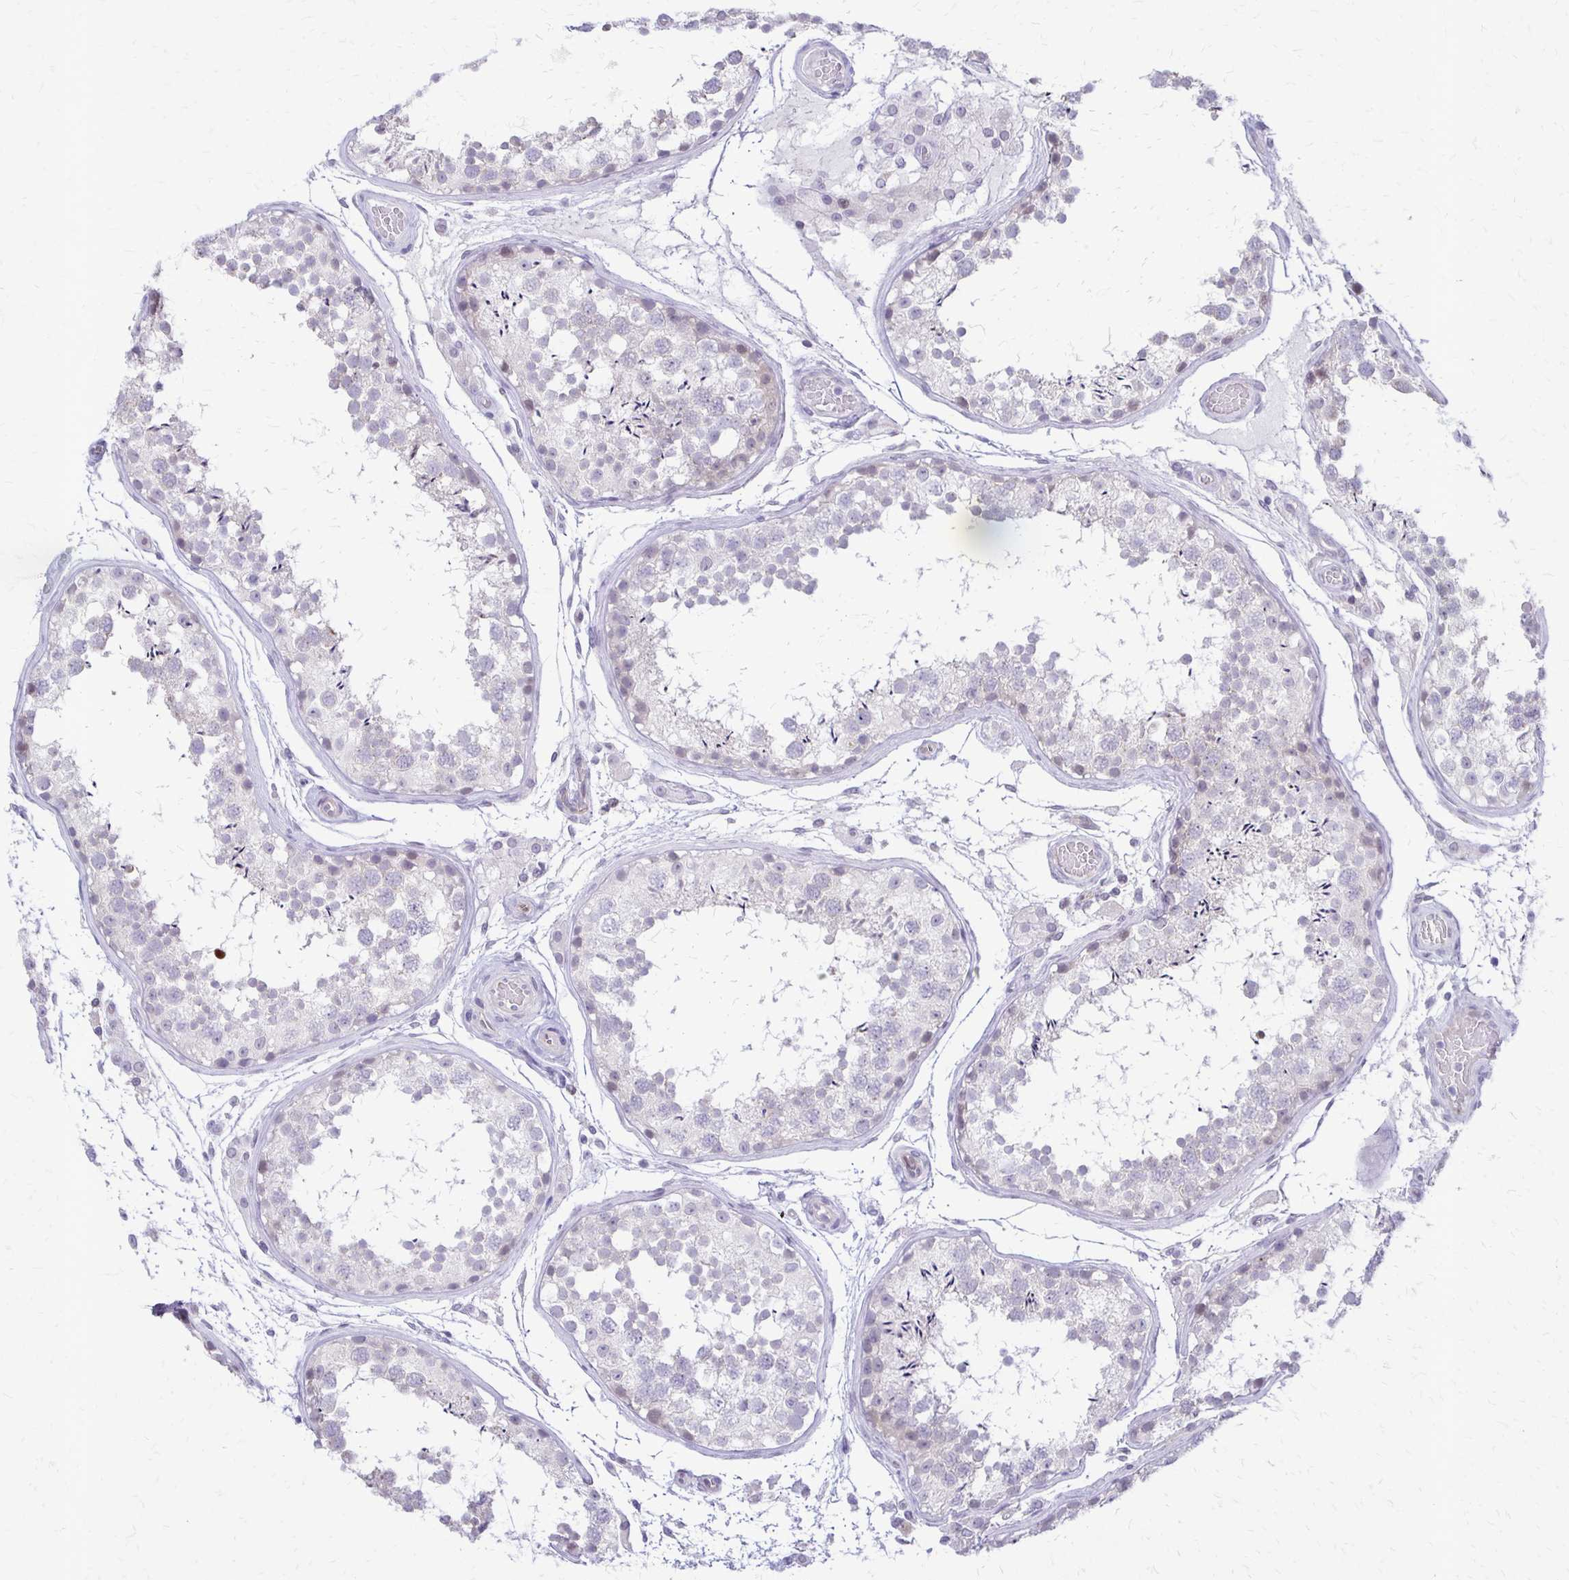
{"staining": {"intensity": "negative", "quantity": "none", "location": "none"}, "tissue": "testis", "cell_type": "Cells in seminiferous ducts", "image_type": "normal", "snomed": [{"axis": "morphology", "description": "Normal tissue, NOS"}, {"axis": "topography", "description": "Testis"}], "caption": "DAB (3,3'-diaminobenzidine) immunohistochemical staining of normal testis demonstrates no significant expression in cells in seminiferous ducts. Brightfield microscopy of immunohistochemistry (IHC) stained with DAB (brown) and hematoxylin (blue), captured at high magnification.", "gene": "EPYC", "patient": {"sex": "male", "age": 29}}